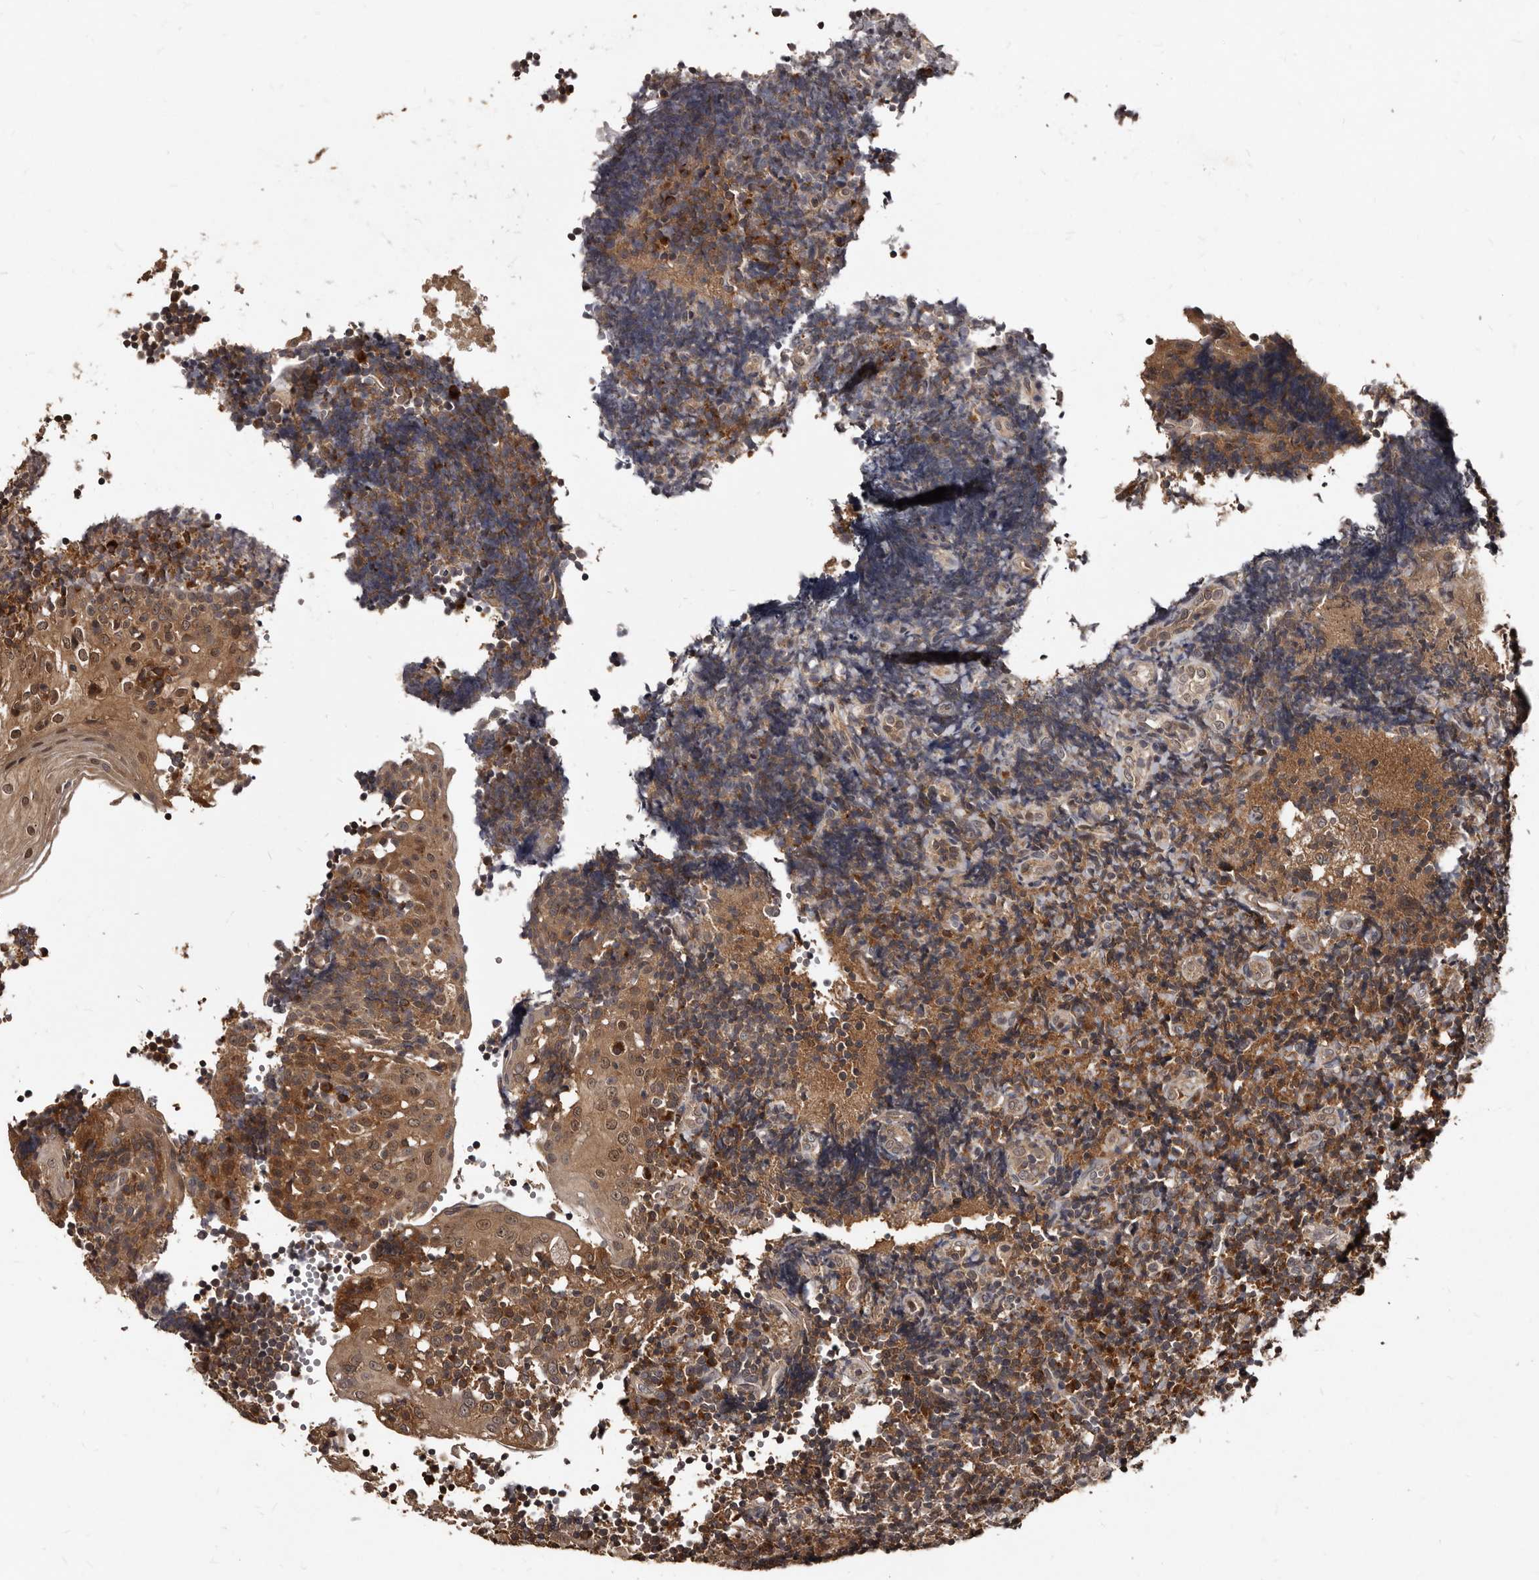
{"staining": {"intensity": "moderate", "quantity": ">75%", "location": "cytoplasmic/membranous"}, "tissue": "tonsil", "cell_type": "Germinal center cells", "image_type": "normal", "snomed": [{"axis": "morphology", "description": "Normal tissue, NOS"}, {"axis": "topography", "description": "Tonsil"}], "caption": "Immunohistochemistry (DAB) staining of benign human tonsil shows moderate cytoplasmic/membranous protein expression in approximately >75% of germinal center cells. The protein of interest is stained brown, and the nuclei are stained in blue (DAB IHC with brightfield microscopy, high magnification).", "gene": "PMVK", "patient": {"sex": "female", "age": 40}}